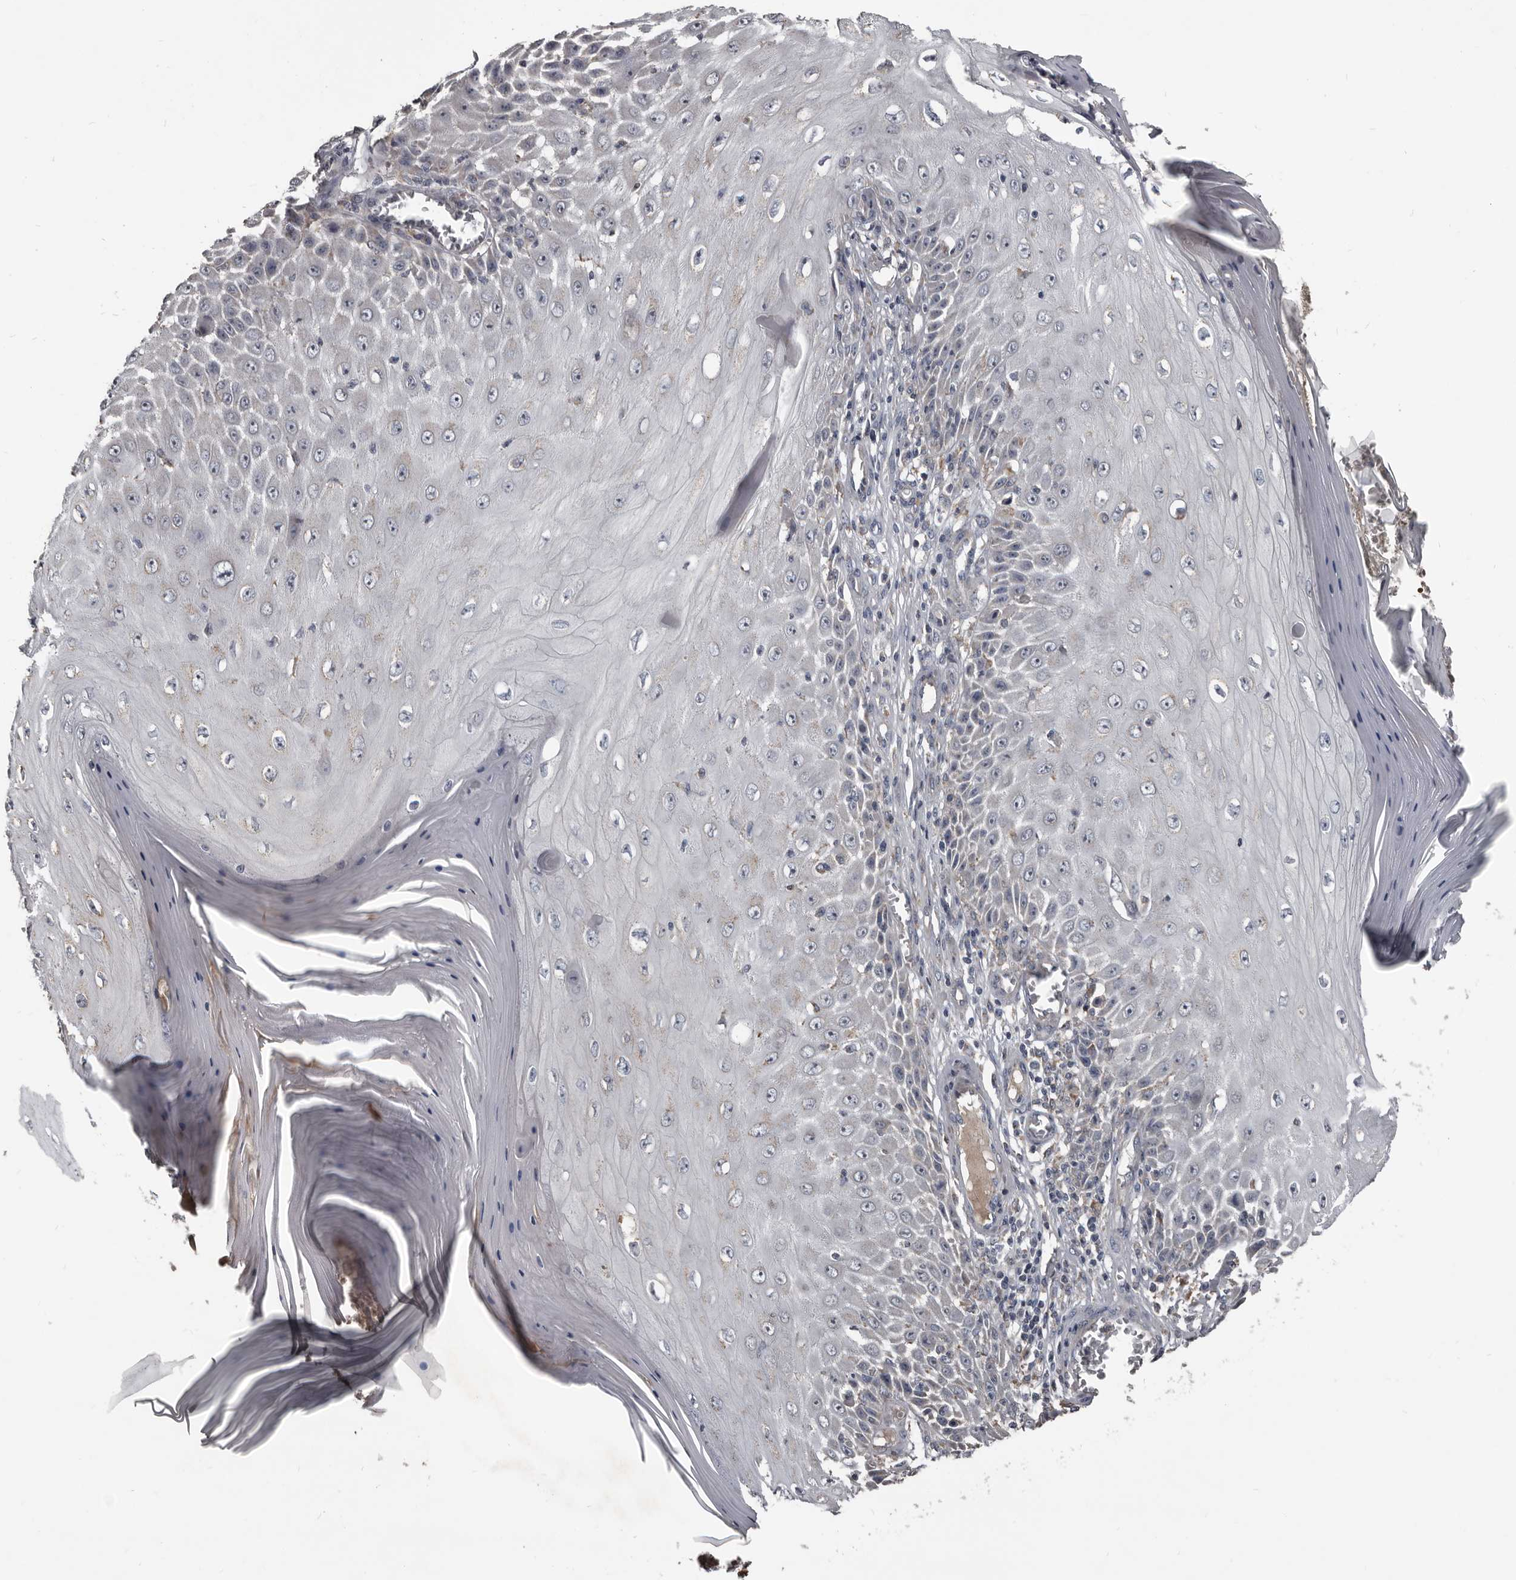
{"staining": {"intensity": "negative", "quantity": "none", "location": "none"}, "tissue": "skin cancer", "cell_type": "Tumor cells", "image_type": "cancer", "snomed": [{"axis": "morphology", "description": "Squamous cell carcinoma, NOS"}, {"axis": "topography", "description": "Skin"}], "caption": "Immunohistochemistry micrograph of neoplastic tissue: human skin squamous cell carcinoma stained with DAB (3,3'-diaminobenzidine) demonstrates no significant protein positivity in tumor cells.", "gene": "GREB1", "patient": {"sex": "female", "age": 73}}